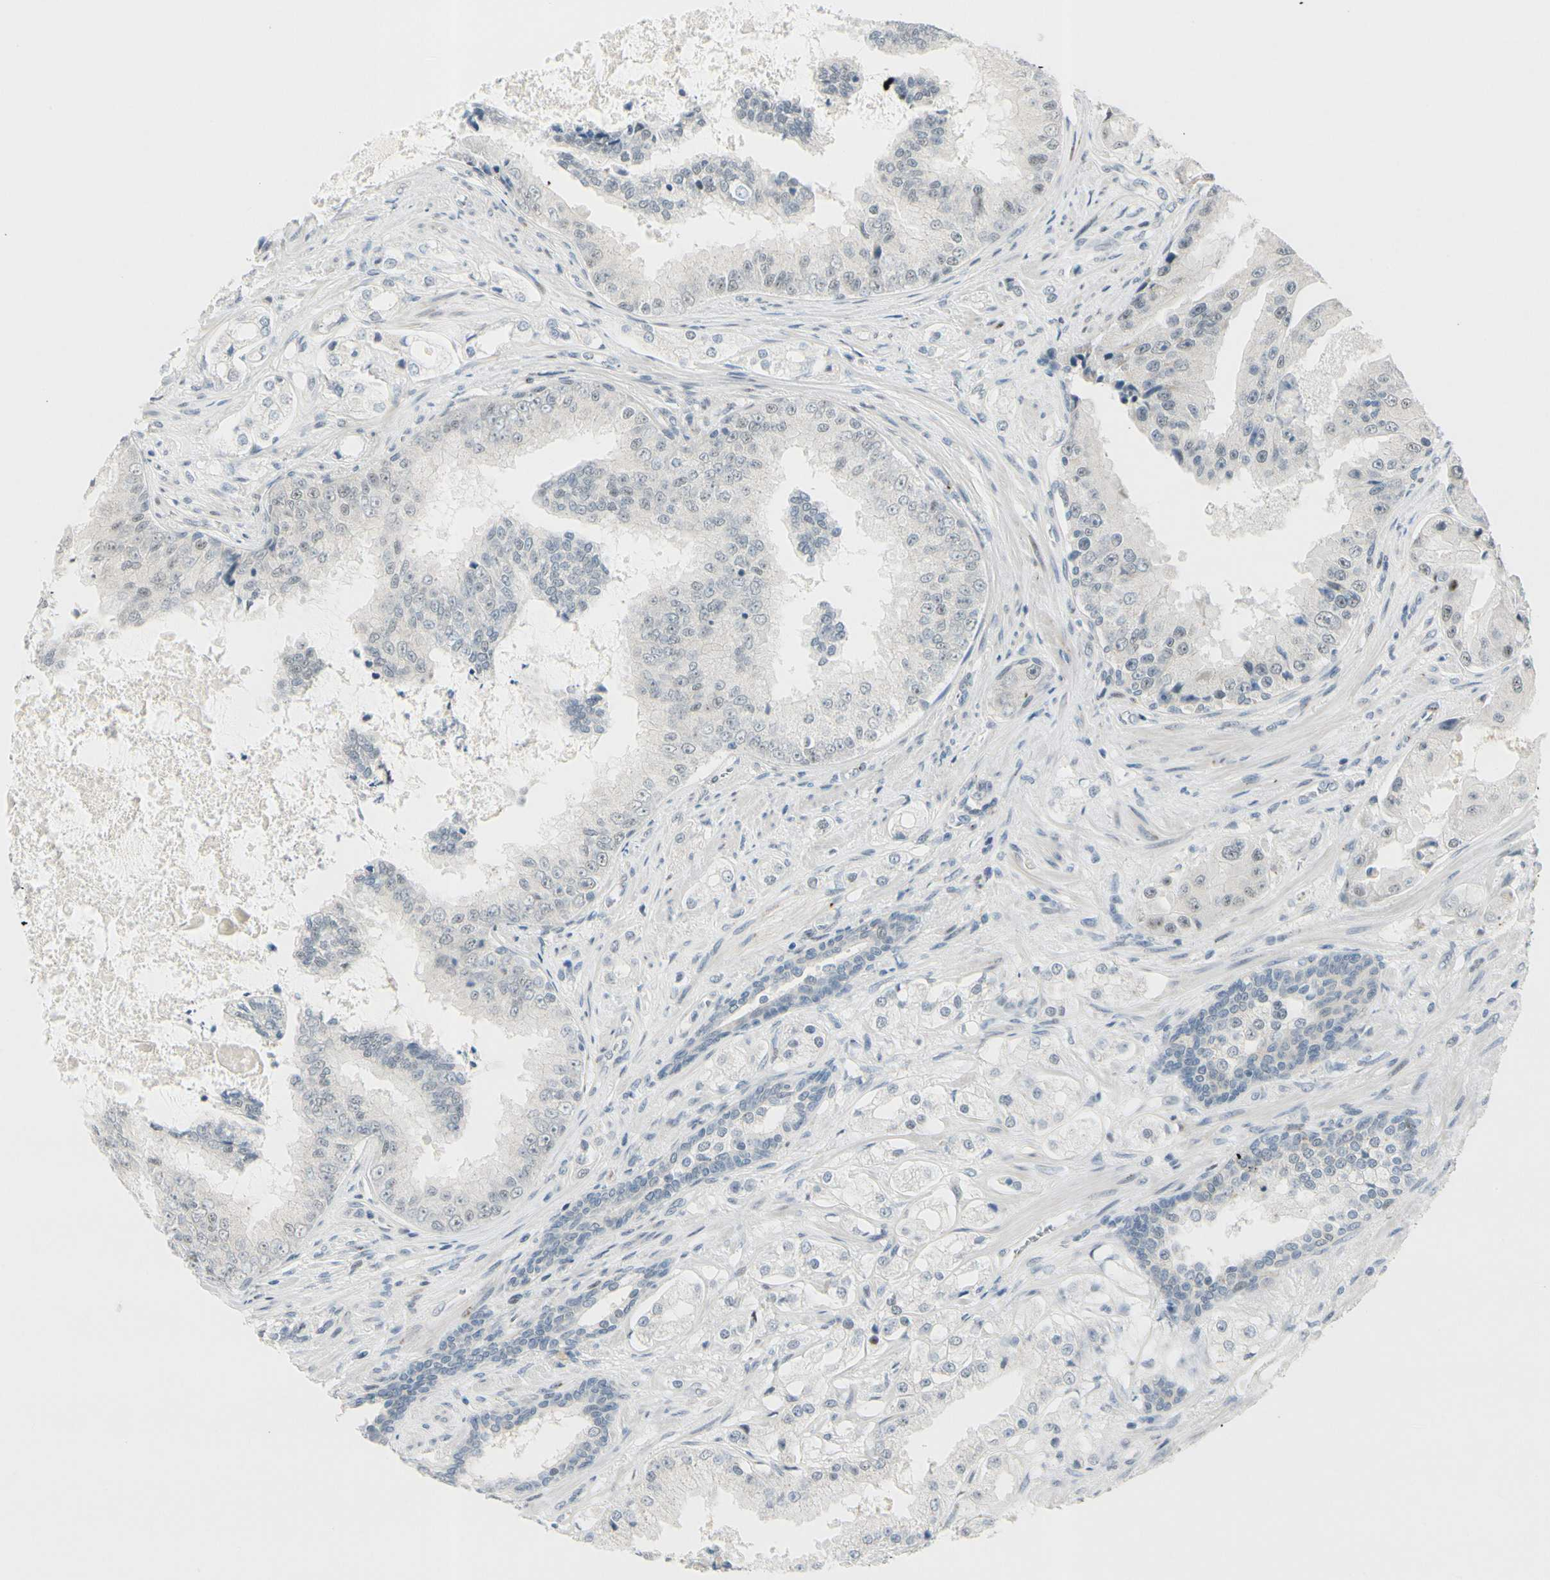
{"staining": {"intensity": "negative", "quantity": "none", "location": "none"}, "tissue": "prostate cancer", "cell_type": "Tumor cells", "image_type": "cancer", "snomed": [{"axis": "morphology", "description": "Adenocarcinoma, High grade"}, {"axis": "topography", "description": "Prostate"}], "caption": "High power microscopy micrograph of an immunohistochemistry (IHC) image of high-grade adenocarcinoma (prostate), revealing no significant positivity in tumor cells.", "gene": "B4GALNT1", "patient": {"sex": "male", "age": 73}}